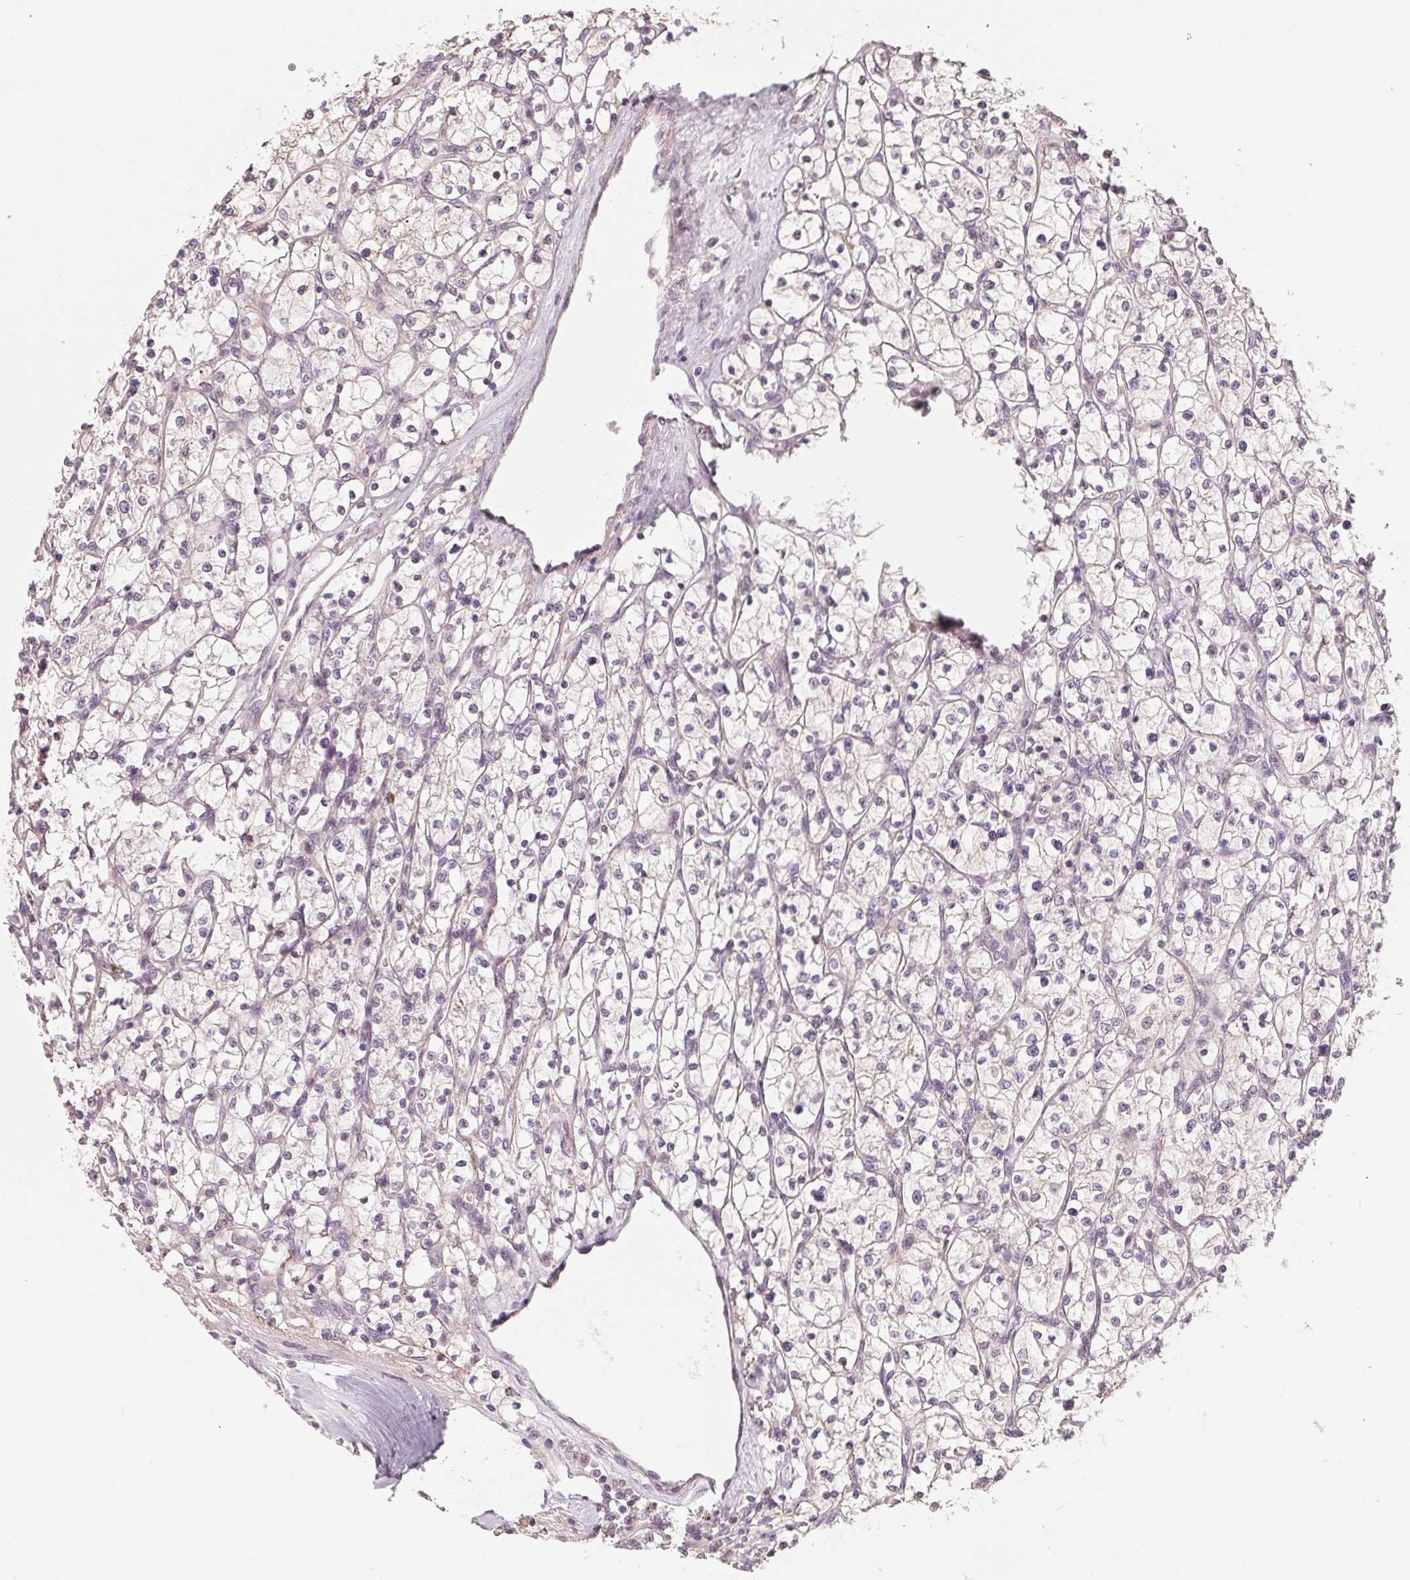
{"staining": {"intensity": "negative", "quantity": "none", "location": "none"}, "tissue": "renal cancer", "cell_type": "Tumor cells", "image_type": "cancer", "snomed": [{"axis": "morphology", "description": "Adenocarcinoma, NOS"}, {"axis": "topography", "description": "Kidney"}], "caption": "DAB (3,3'-diaminobenzidine) immunohistochemical staining of adenocarcinoma (renal) shows no significant expression in tumor cells.", "gene": "AQP8", "patient": {"sex": "female", "age": 64}}